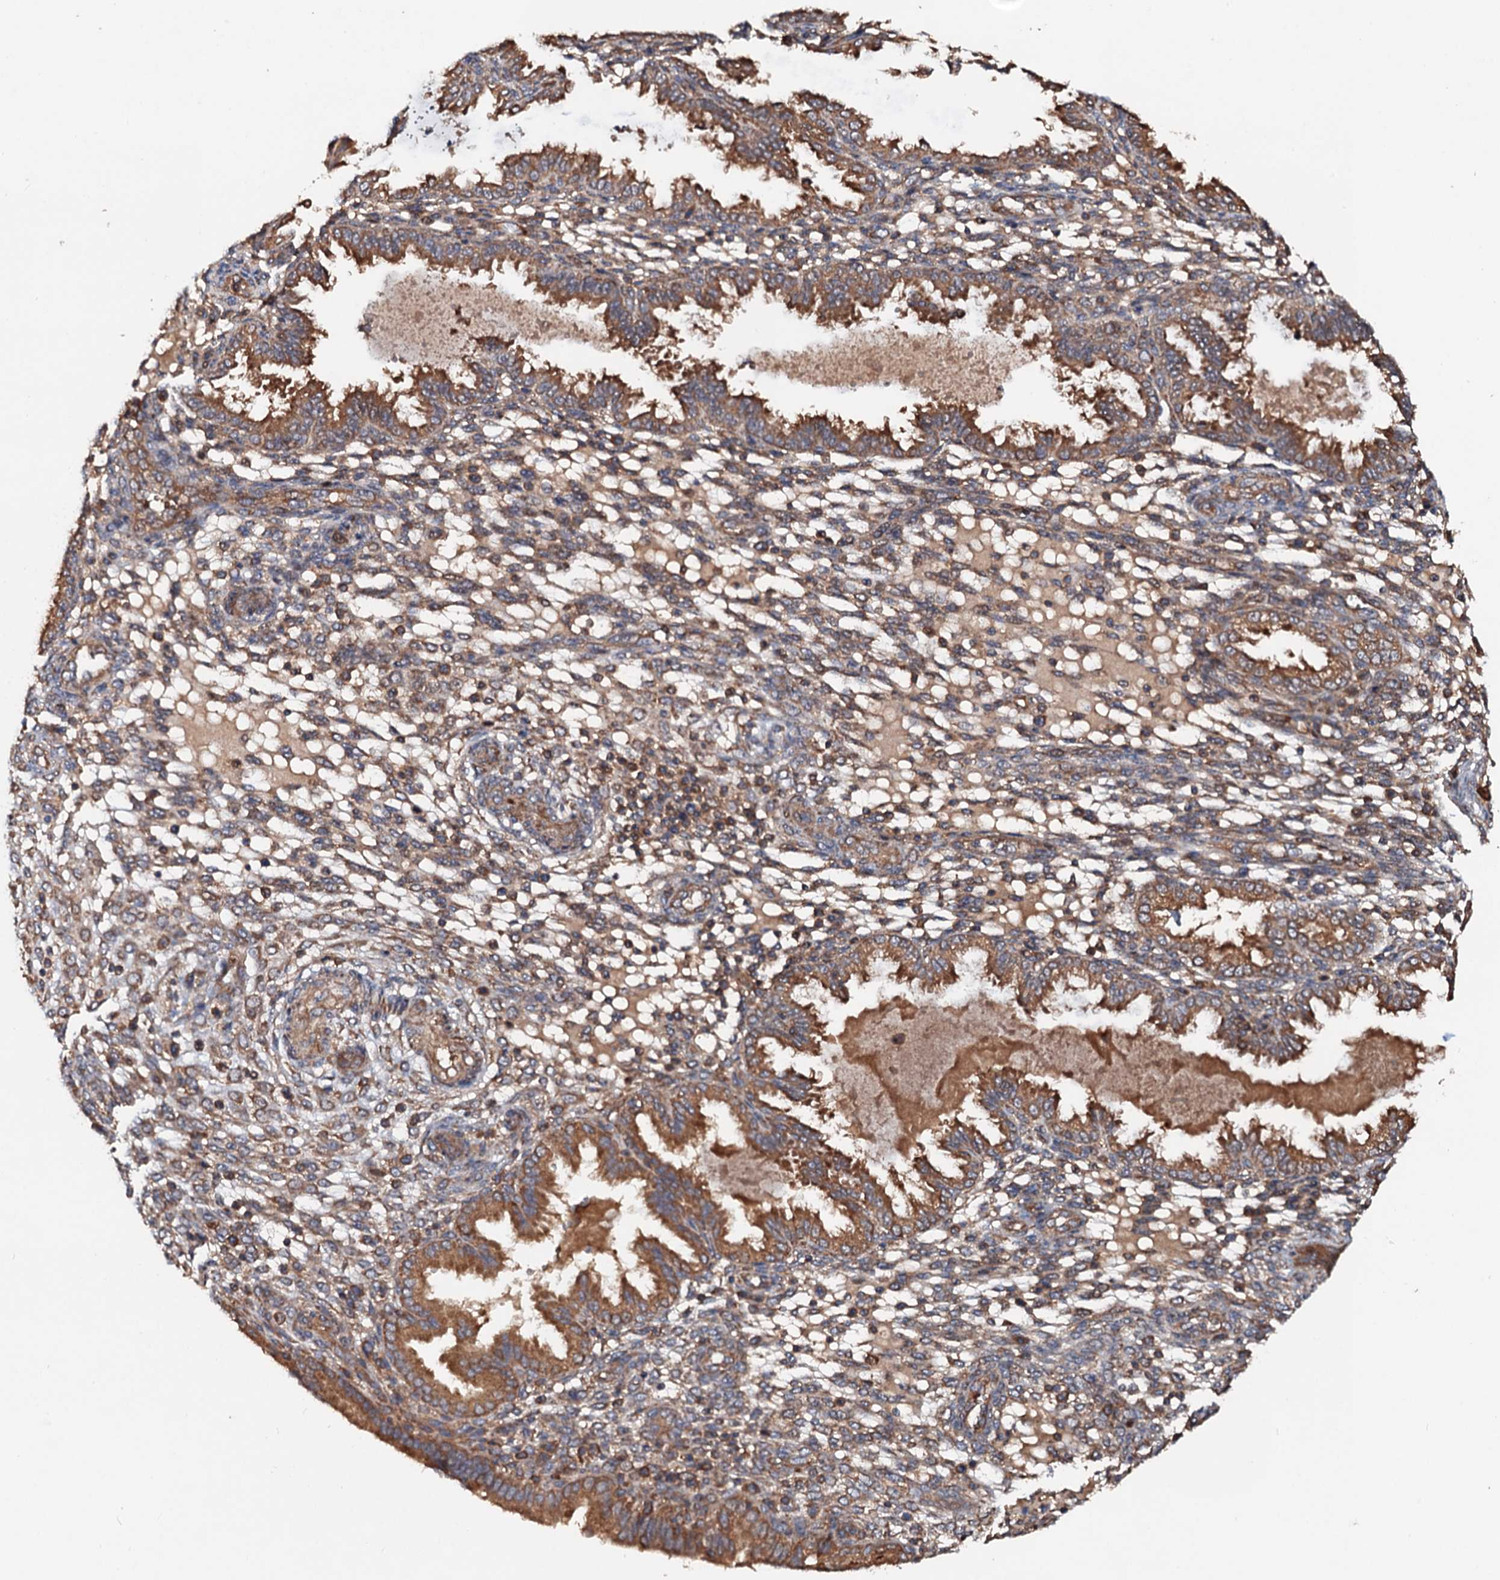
{"staining": {"intensity": "moderate", "quantity": "<25%", "location": "cytoplasmic/membranous"}, "tissue": "endometrium", "cell_type": "Cells in endometrial stroma", "image_type": "normal", "snomed": [{"axis": "morphology", "description": "Normal tissue, NOS"}, {"axis": "topography", "description": "Endometrium"}], "caption": "Immunohistochemical staining of benign endometrium reveals low levels of moderate cytoplasmic/membranous expression in approximately <25% of cells in endometrial stroma.", "gene": "EXTL1", "patient": {"sex": "female", "age": 33}}